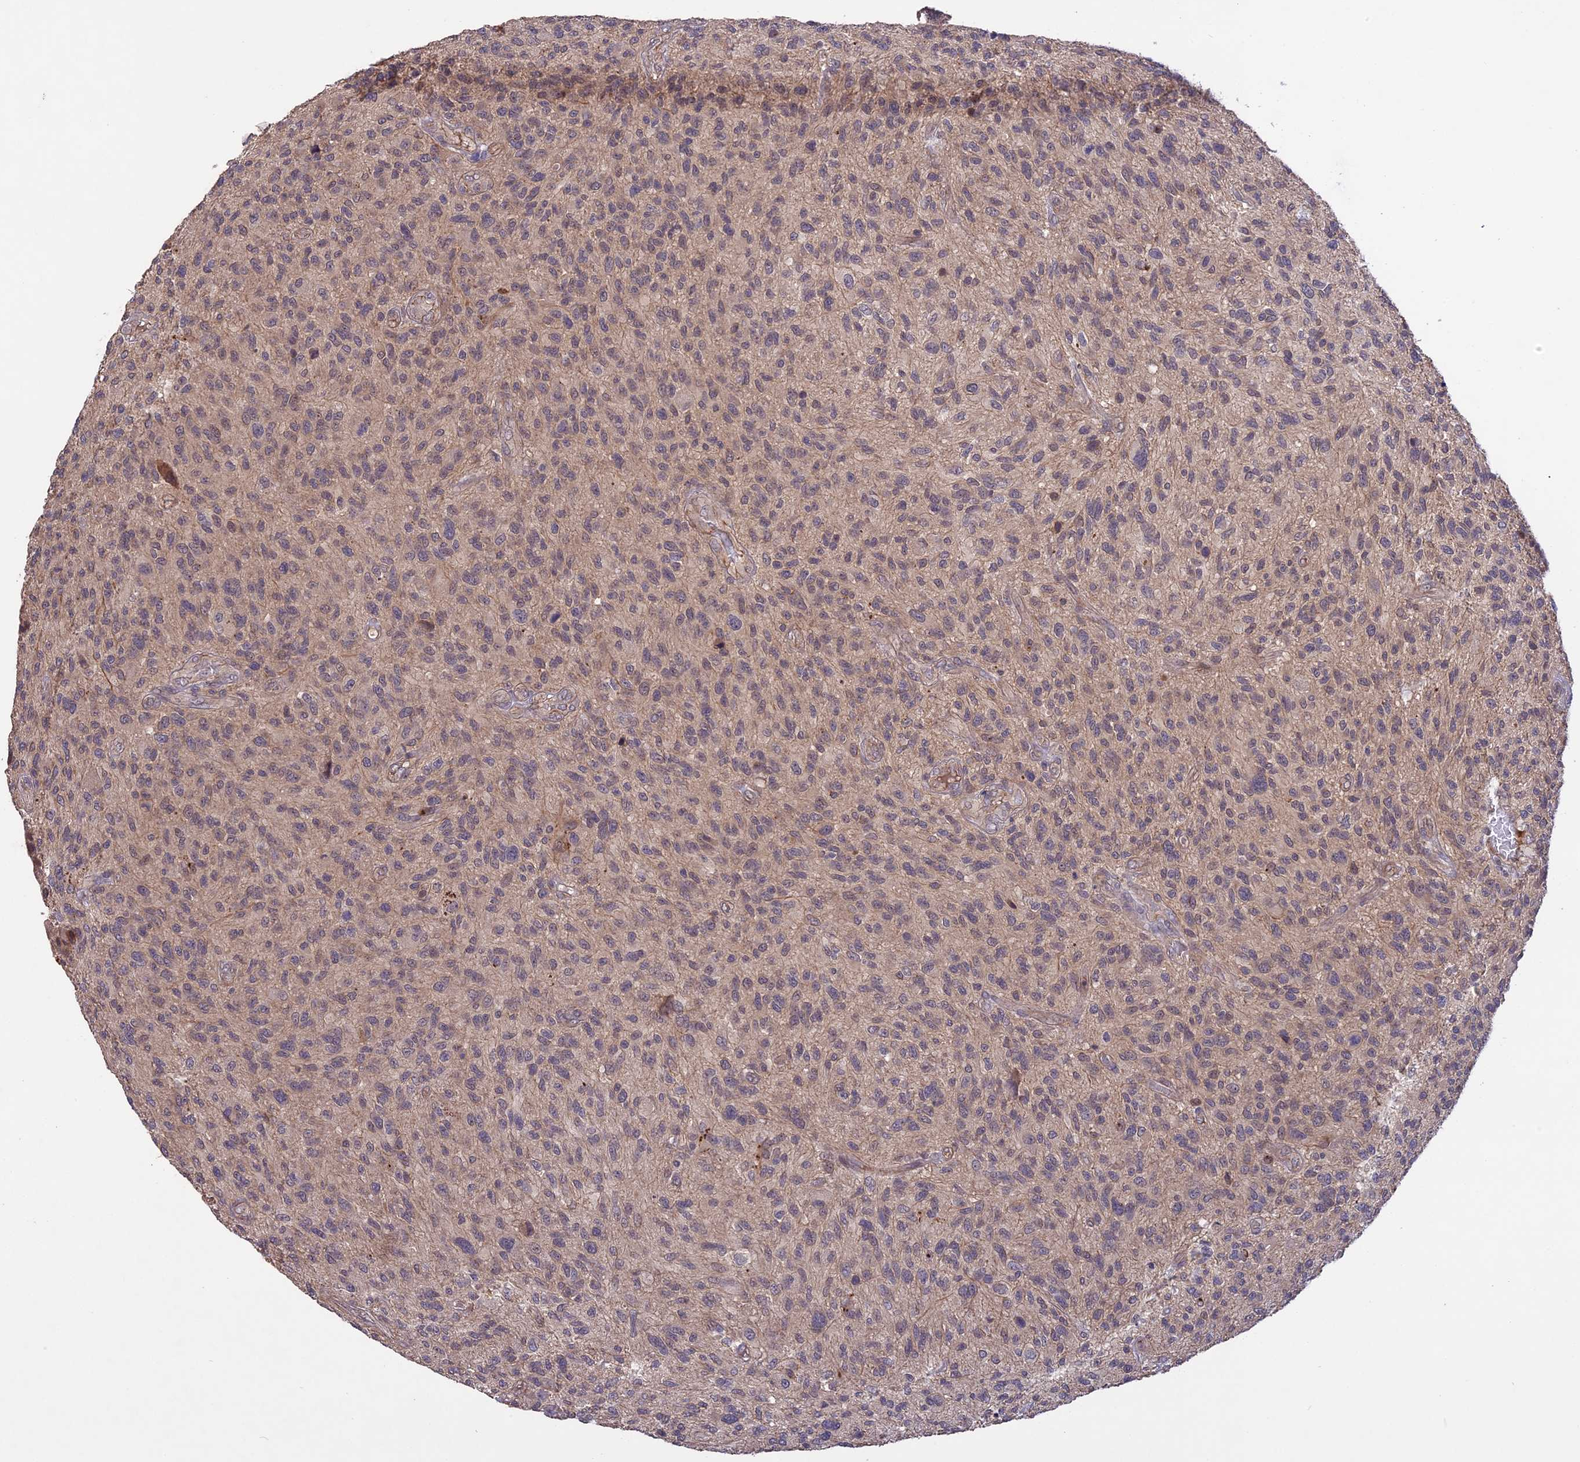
{"staining": {"intensity": "negative", "quantity": "none", "location": "none"}, "tissue": "glioma", "cell_type": "Tumor cells", "image_type": "cancer", "snomed": [{"axis": "morphology", "description": "Glioma, malignant, High grade"}, {"axis": "topography", "description": "Brain"}], "caption": "Malignant glioma (high-grade) stained for a protein using IHC exhibits no positivity tumor cells.", "gene": "ADO", "patient": {"sex": "male", "age": 47}}